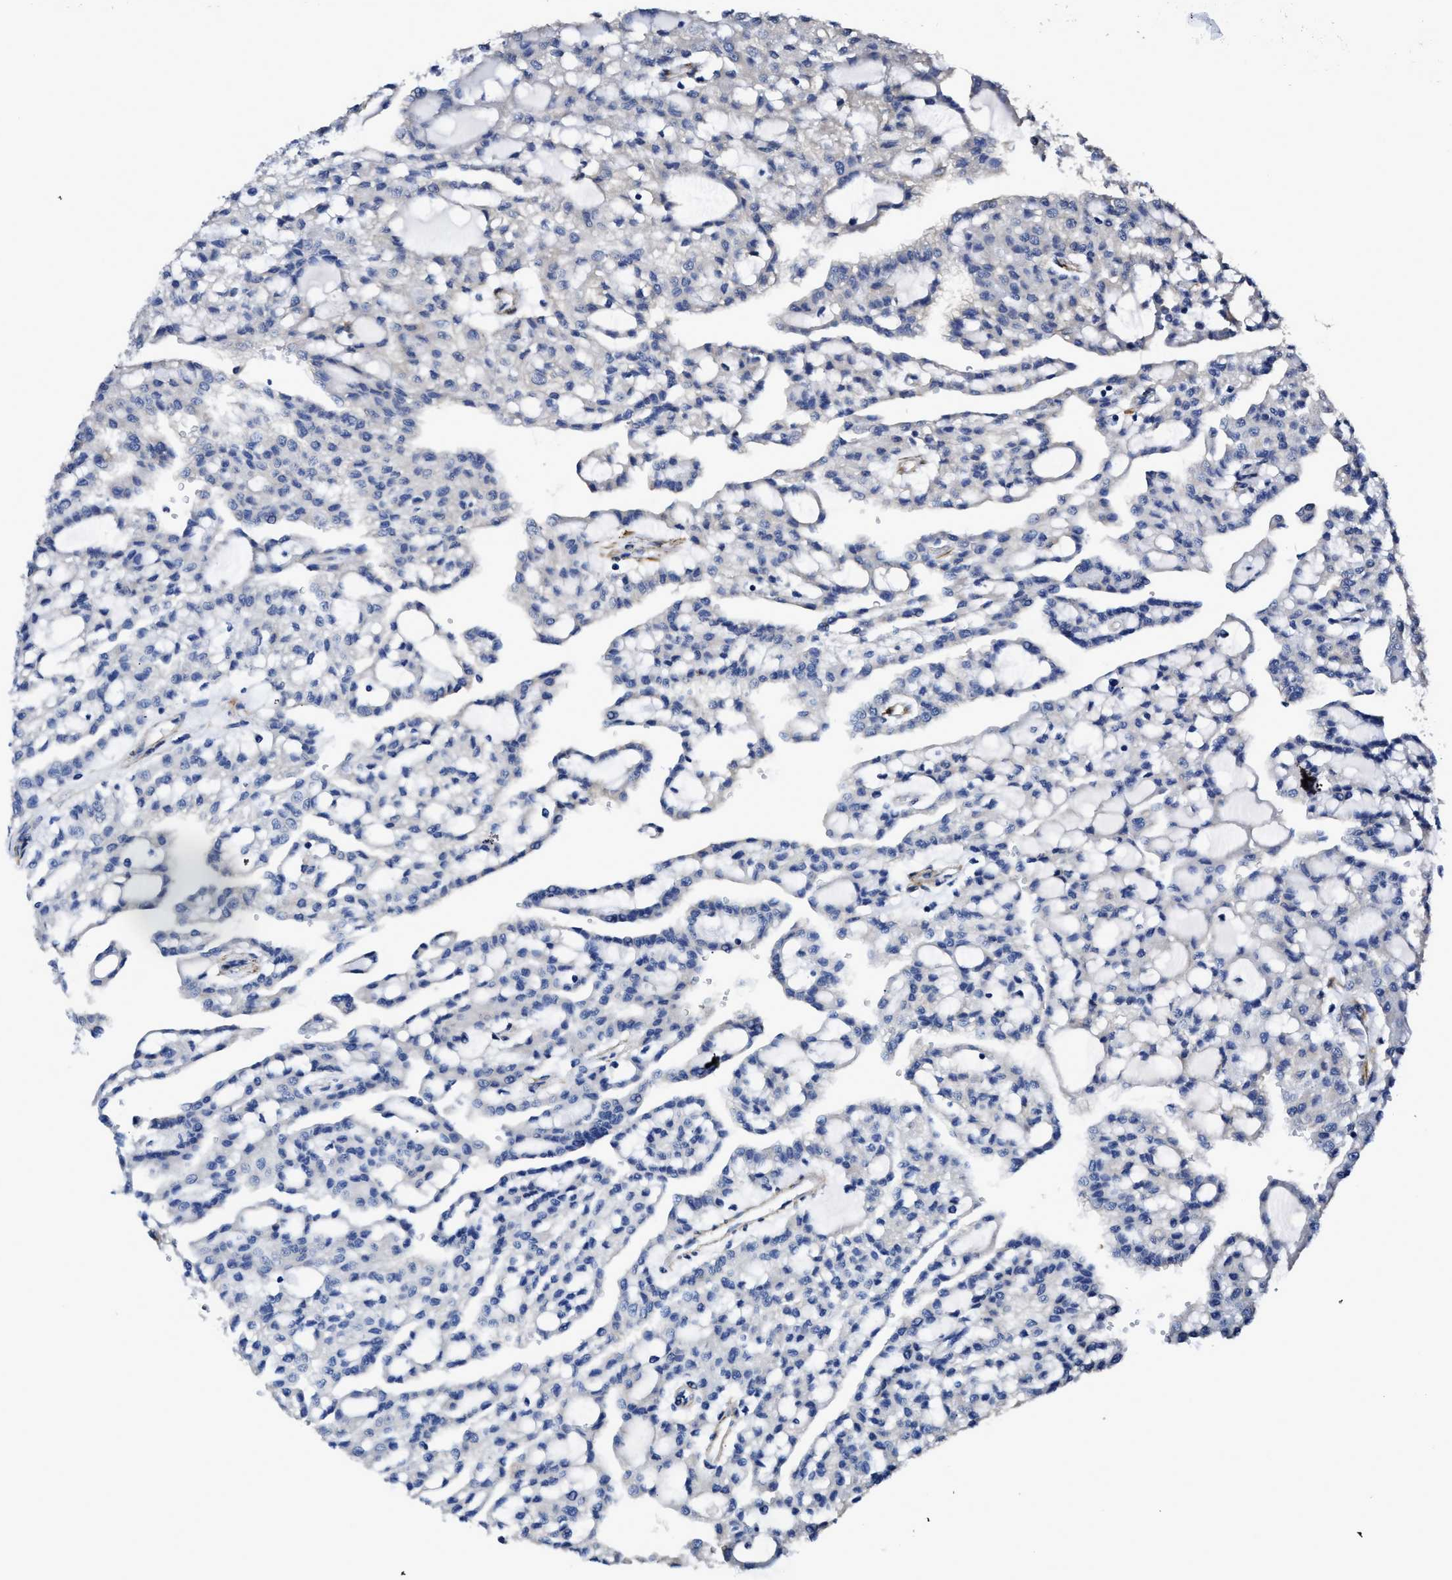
{"staining": {"intensity": "negative", "quantity": "none", "location": "none"}, "tissue": "renal cancer", "cell_type": "Tumor cells", "image_type": "cancer", "snomed": [{"axis": "morphology", "description": "Adenocarcinoma, NOS"}, {"axis": "topography", "description": "Kidney"}], "caption": "Immunohistochemical staining of human renal cancer (adenocarcinoma) reveals no significant positivity in tumor cells. (DAB IHC visualized using brightfield microscopy, high magnification).", "gene": "ZSWIM5", "patient": {"sex": "male", "age": 63}}